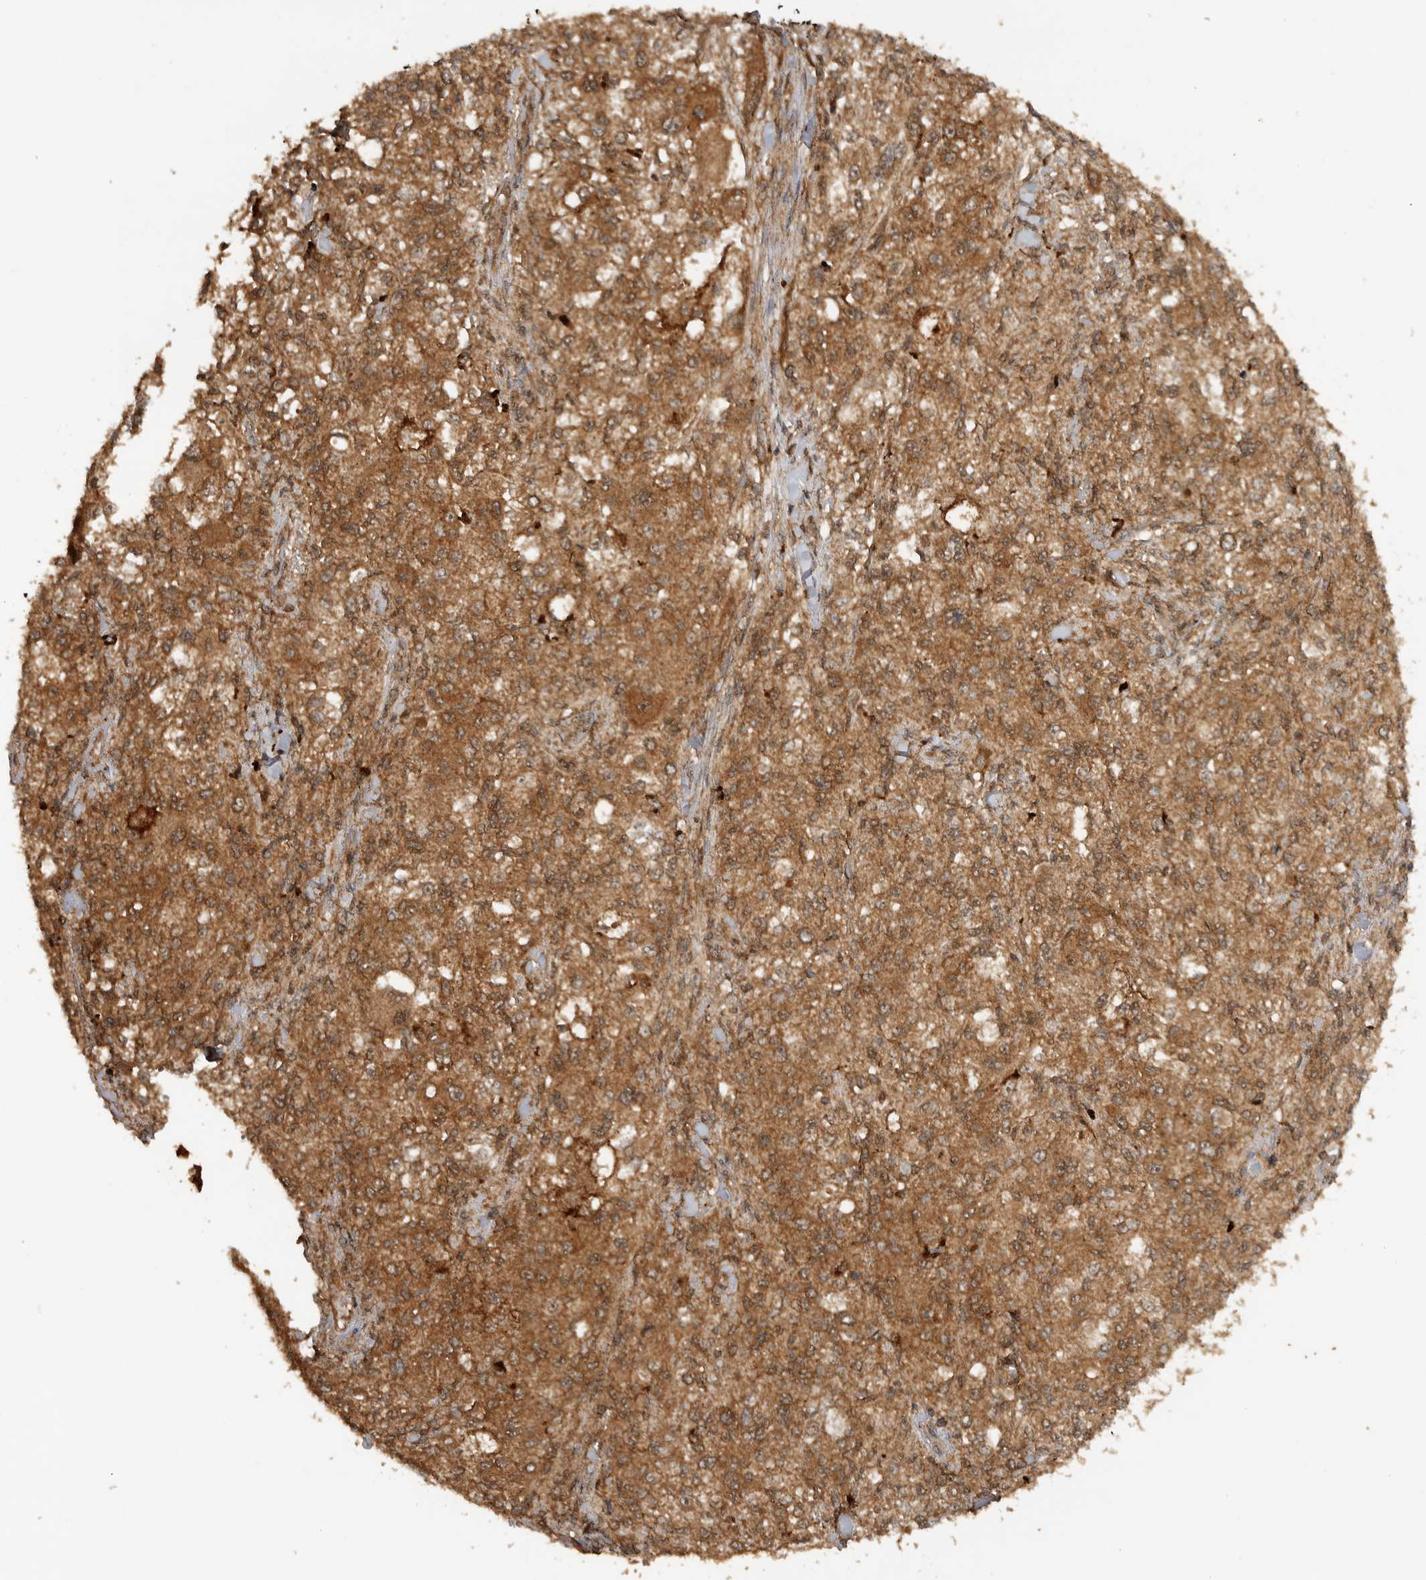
{"staining": {"intensity": "moderate", "quantity": ">75%", "location": "cytoplasmic/membranous"}, "tissue": "melanoma", "cell_type": "Tumor cells", "image_type": "cancer", "snomed": [{"axis": "morphology", "description": "Necrosis, NOS"}, {"axis": "morphology", "description": "Malignant melanoma, NOS"}, {"axis": "topography", "description": "Skin"}], "caption": "A micrograph of malignant melanoma stained for a protein demonstrates moderate cytoplasmic/membranous brown staining in tumor cells.", "gene": "ICOSLG", "patient": {"sex": "female", "age": 87}}